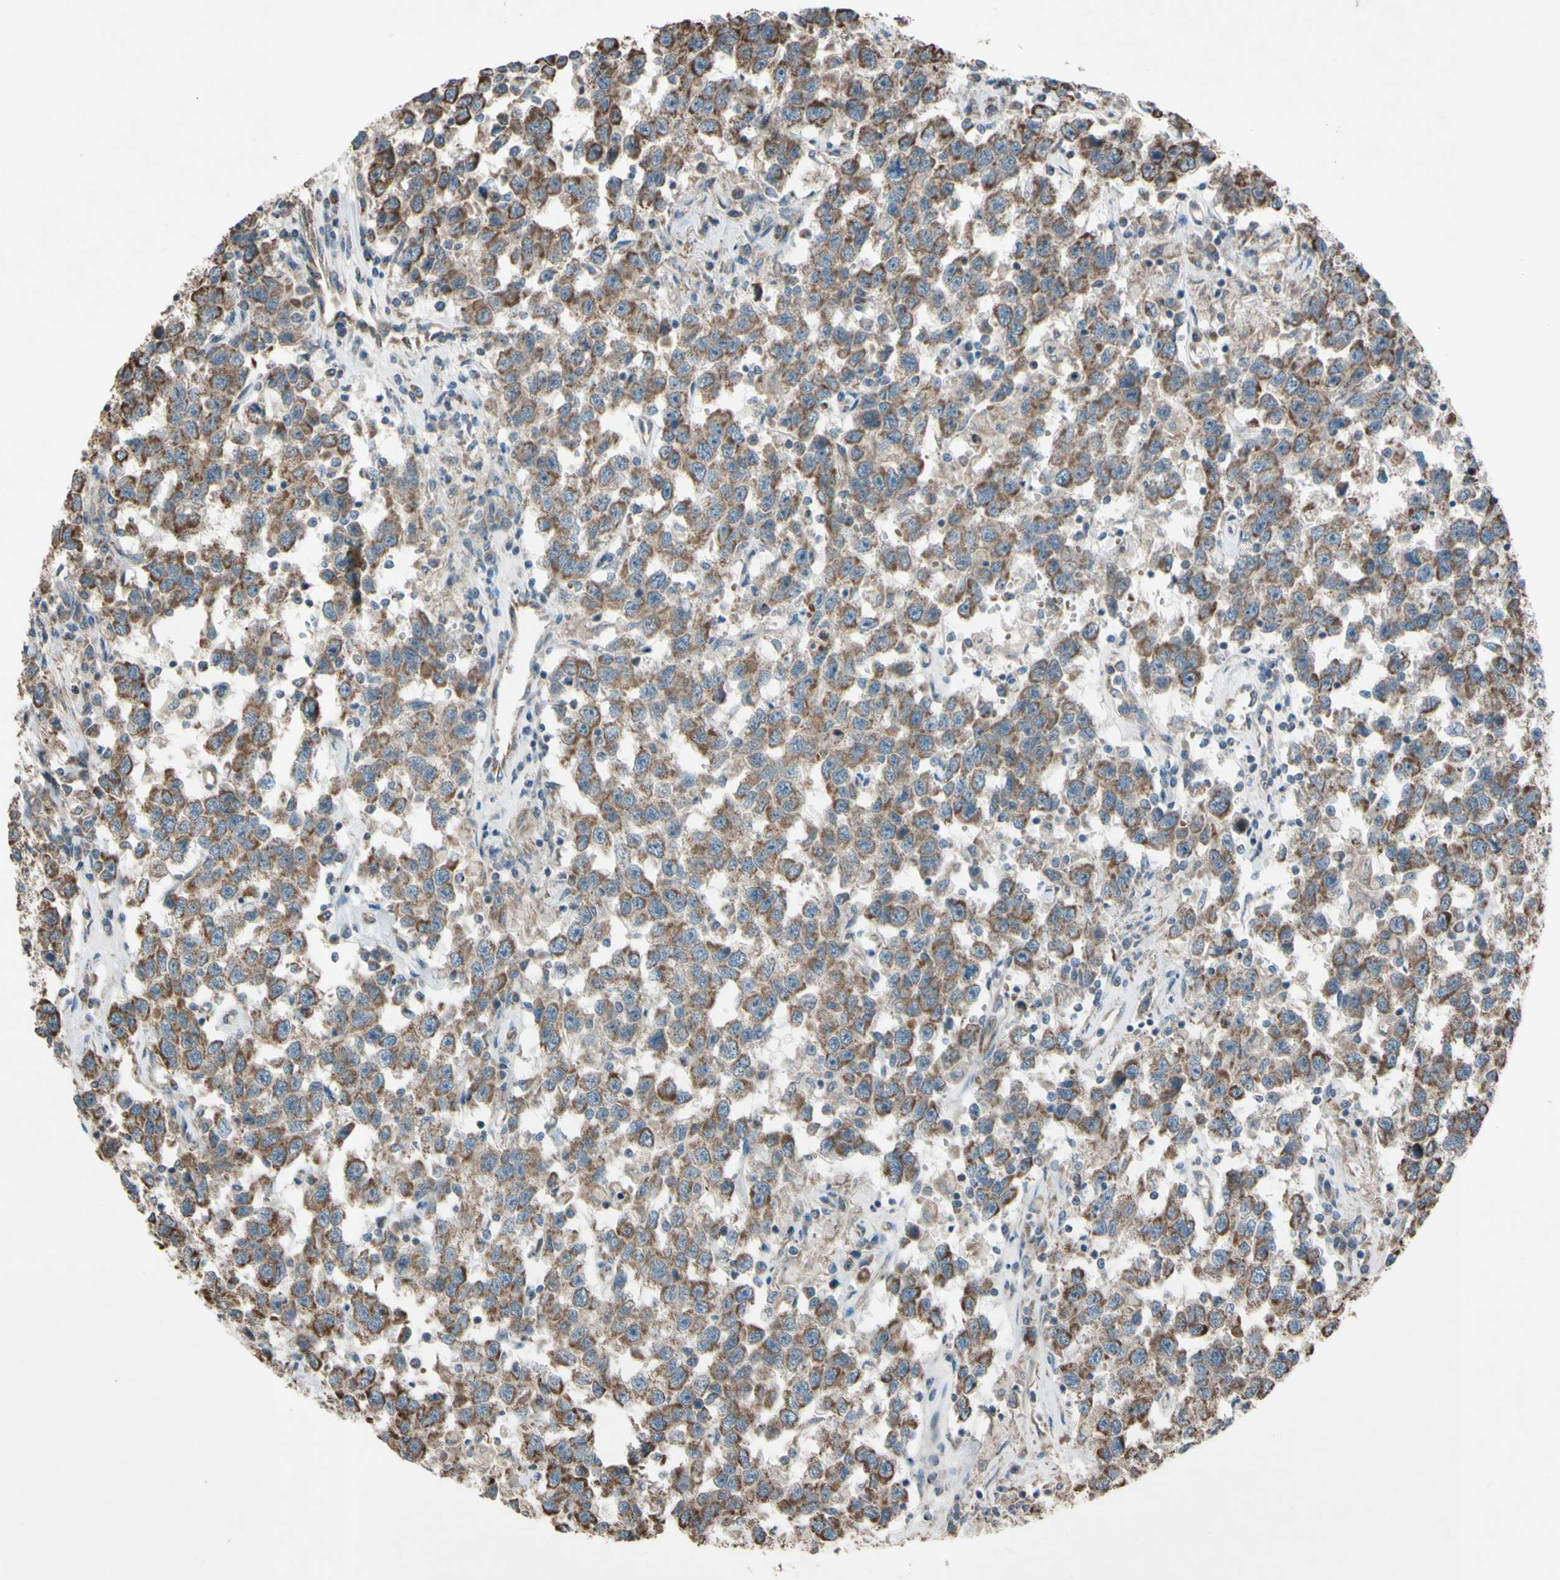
{"staining": {"intensity": "moderate", "quantity": ">75%", "location": "cytoplasmic/membranous"}, "tissue": "testis cancer", "cell_type": "Tumor cells", "image_type": "cancer", "snomed": [{"axis": "morphology", "description": "Seminoma, NOS"}, {"axis": "topography", "description": "Testis"}], "caption": "Brown immunohistochemical staining in testis seminoma reveals moderate cytoplasmic/membranous positivity in about >75% of tumor cells. (DAB IHC, brown staining for protein, blue staining for nuclei).", "gene": "ACOT8", "patient": {"sex": "male", "age": 41}}